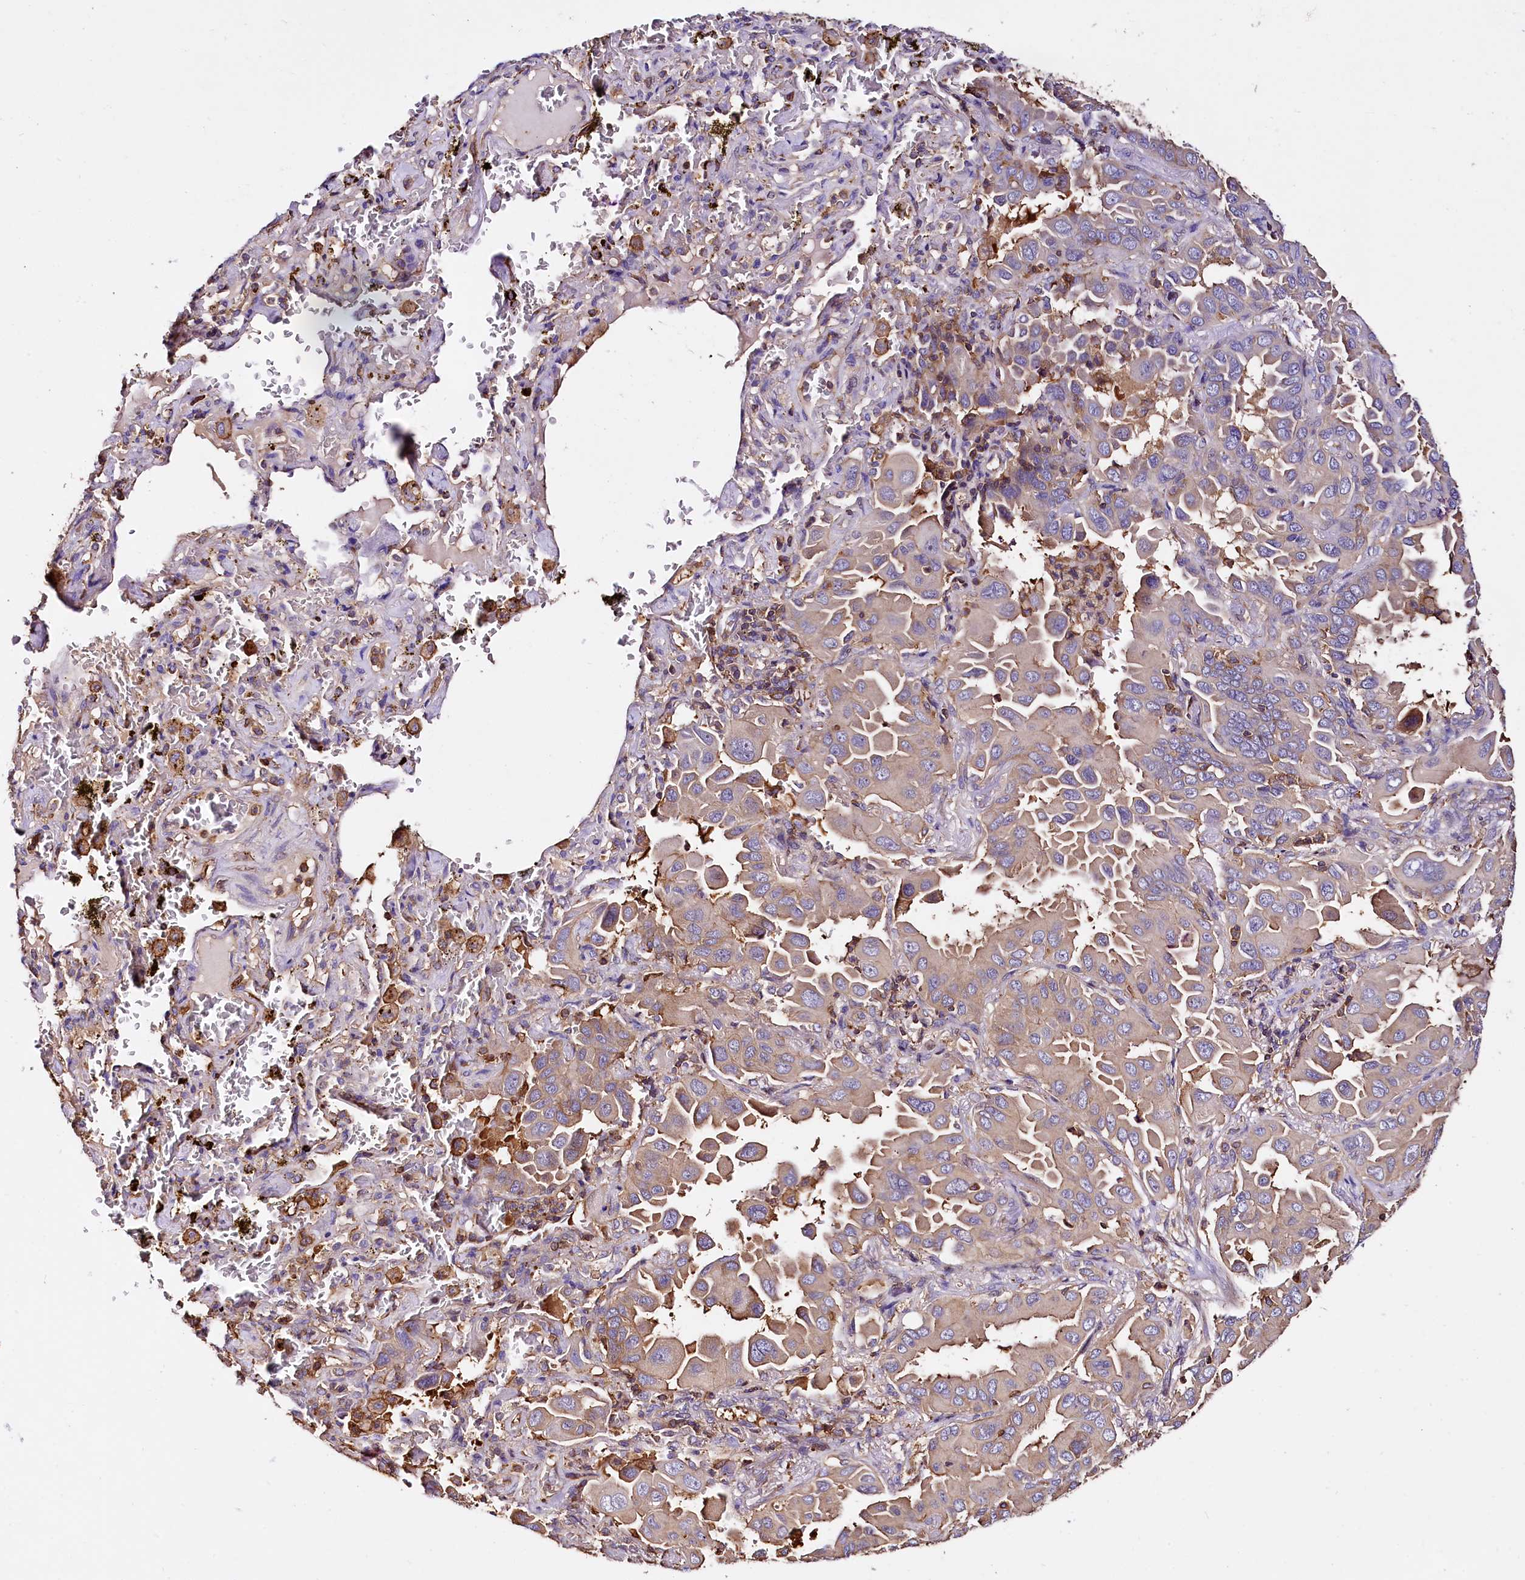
{"staining": {"intensity": "weak", "quantity": ">75%", "location": "cytoplasmic/membranous"}, "tissue": "lung cancer", "cell_type": "Tumor cells", "image_type": "cancer", "snomed": [{"axis": "morphology", "description": "Adenocarcinoma, NOS"}, {"axis": "topography", "description": "Lung"}], "caption": "Human lung cancer (adenocarcinoma) stained with a protein marker displays weak staining in tumor cells.", "gene": "RARS2", "patient": {"sex": "male", "age": 64}}